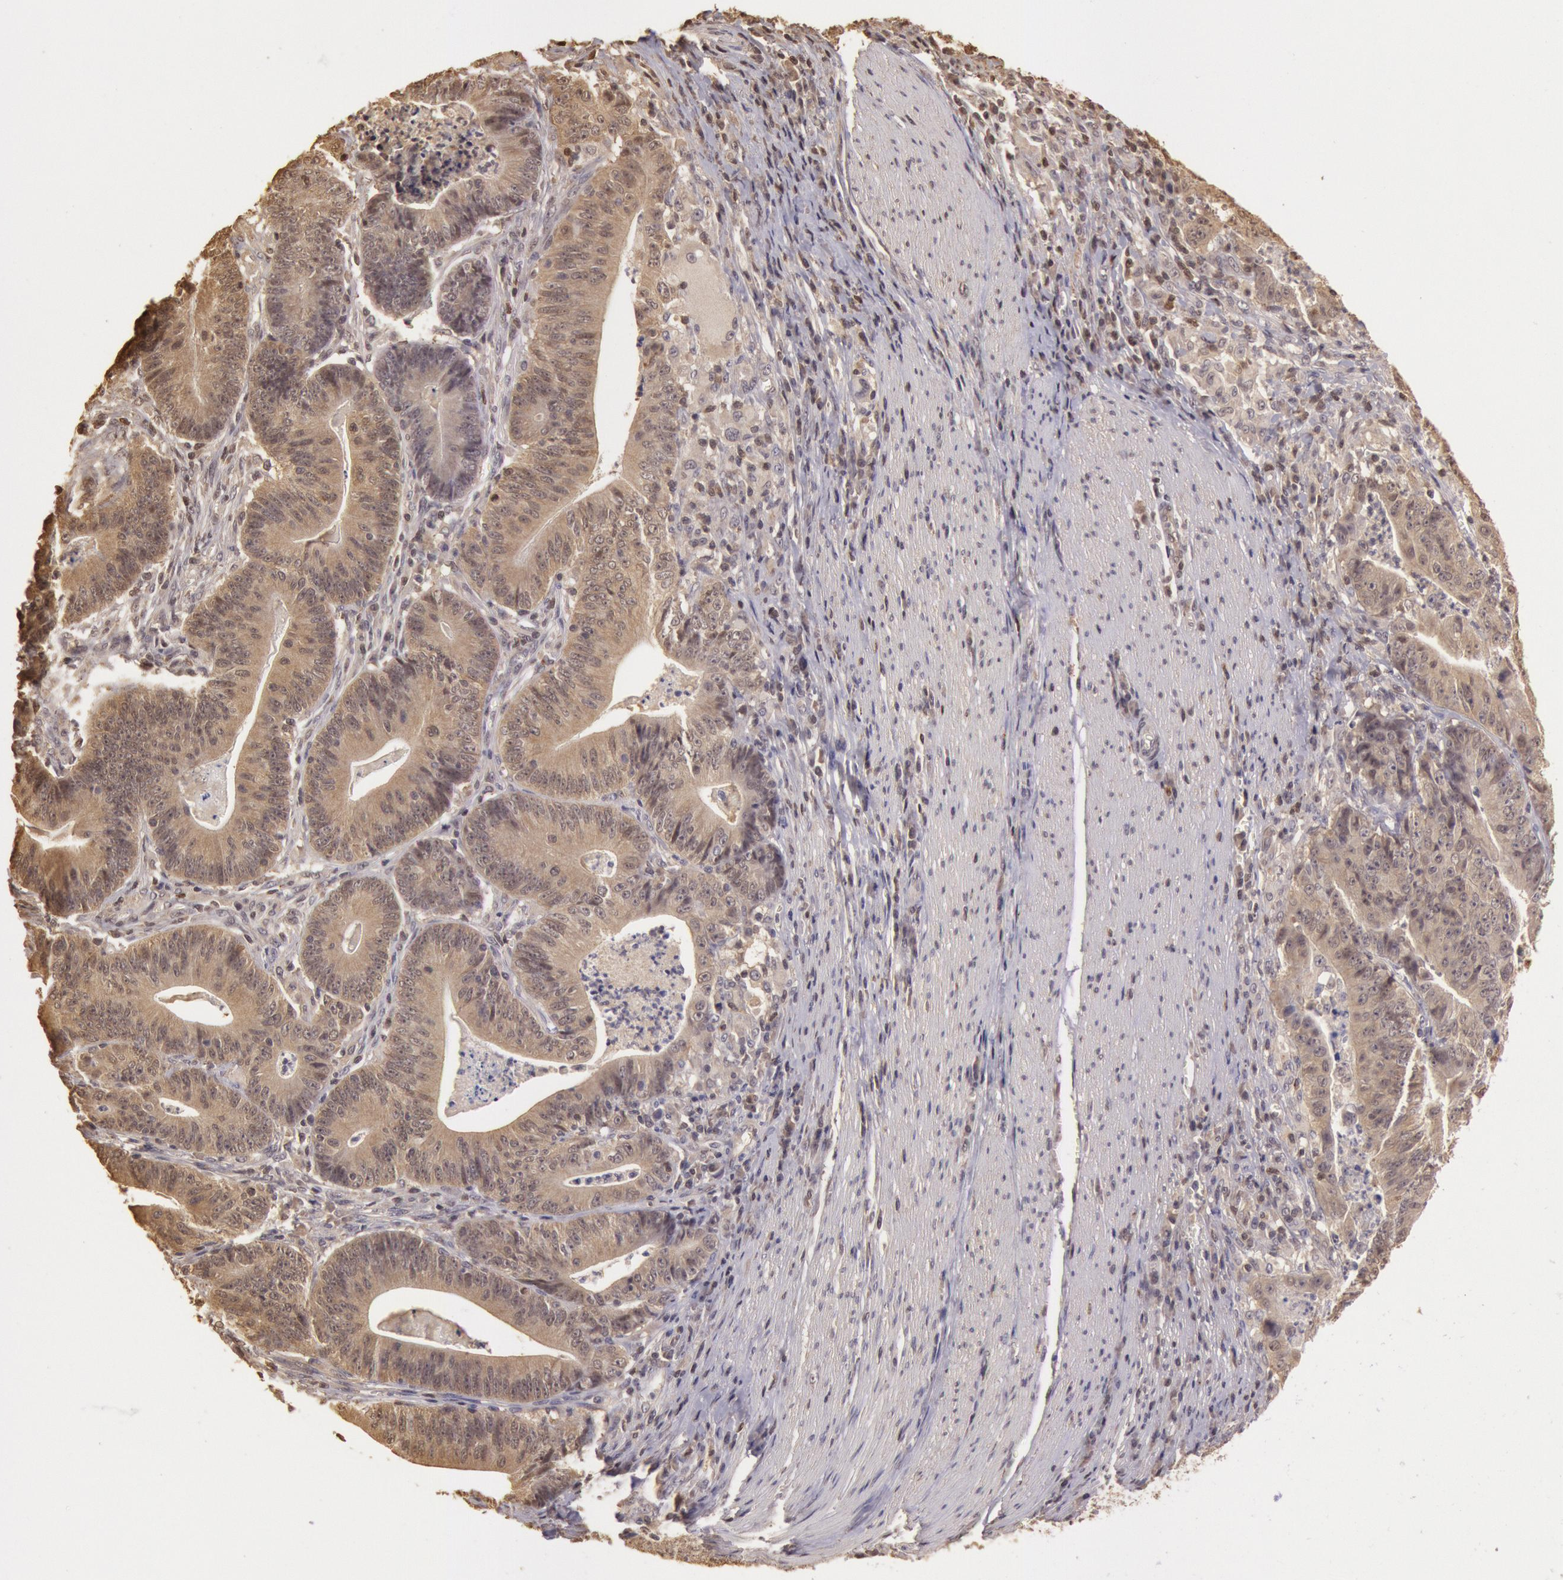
{"staining": {"intensity": "weak", "quantity": ">75%", "location": "cytoplasmic/membranous,nuclear"}, "tissue": "stomach cancer", "cell_type": "Tumor cells", "image_type": "cancer", "snomed": [{"axis": "morphology", "description": "Adenocarcinoma, NOS"}, {"axis": "topography", "description": "Stomach, lower"}], "caption": "Immunohistochemistry histopathology image of neoplastic tissue: human stomach cancer (adenocarcinoma) stained using immunohistochemistry shows low levels of weak protein expression localized specifically in the cytoplasmic/membranous and nuclear of tumor cells, appearing as a cytoplasmic/membranous and nuclear brown color.", "gene": "SOD1", "patient": {"sex": "female", "age": 86}}